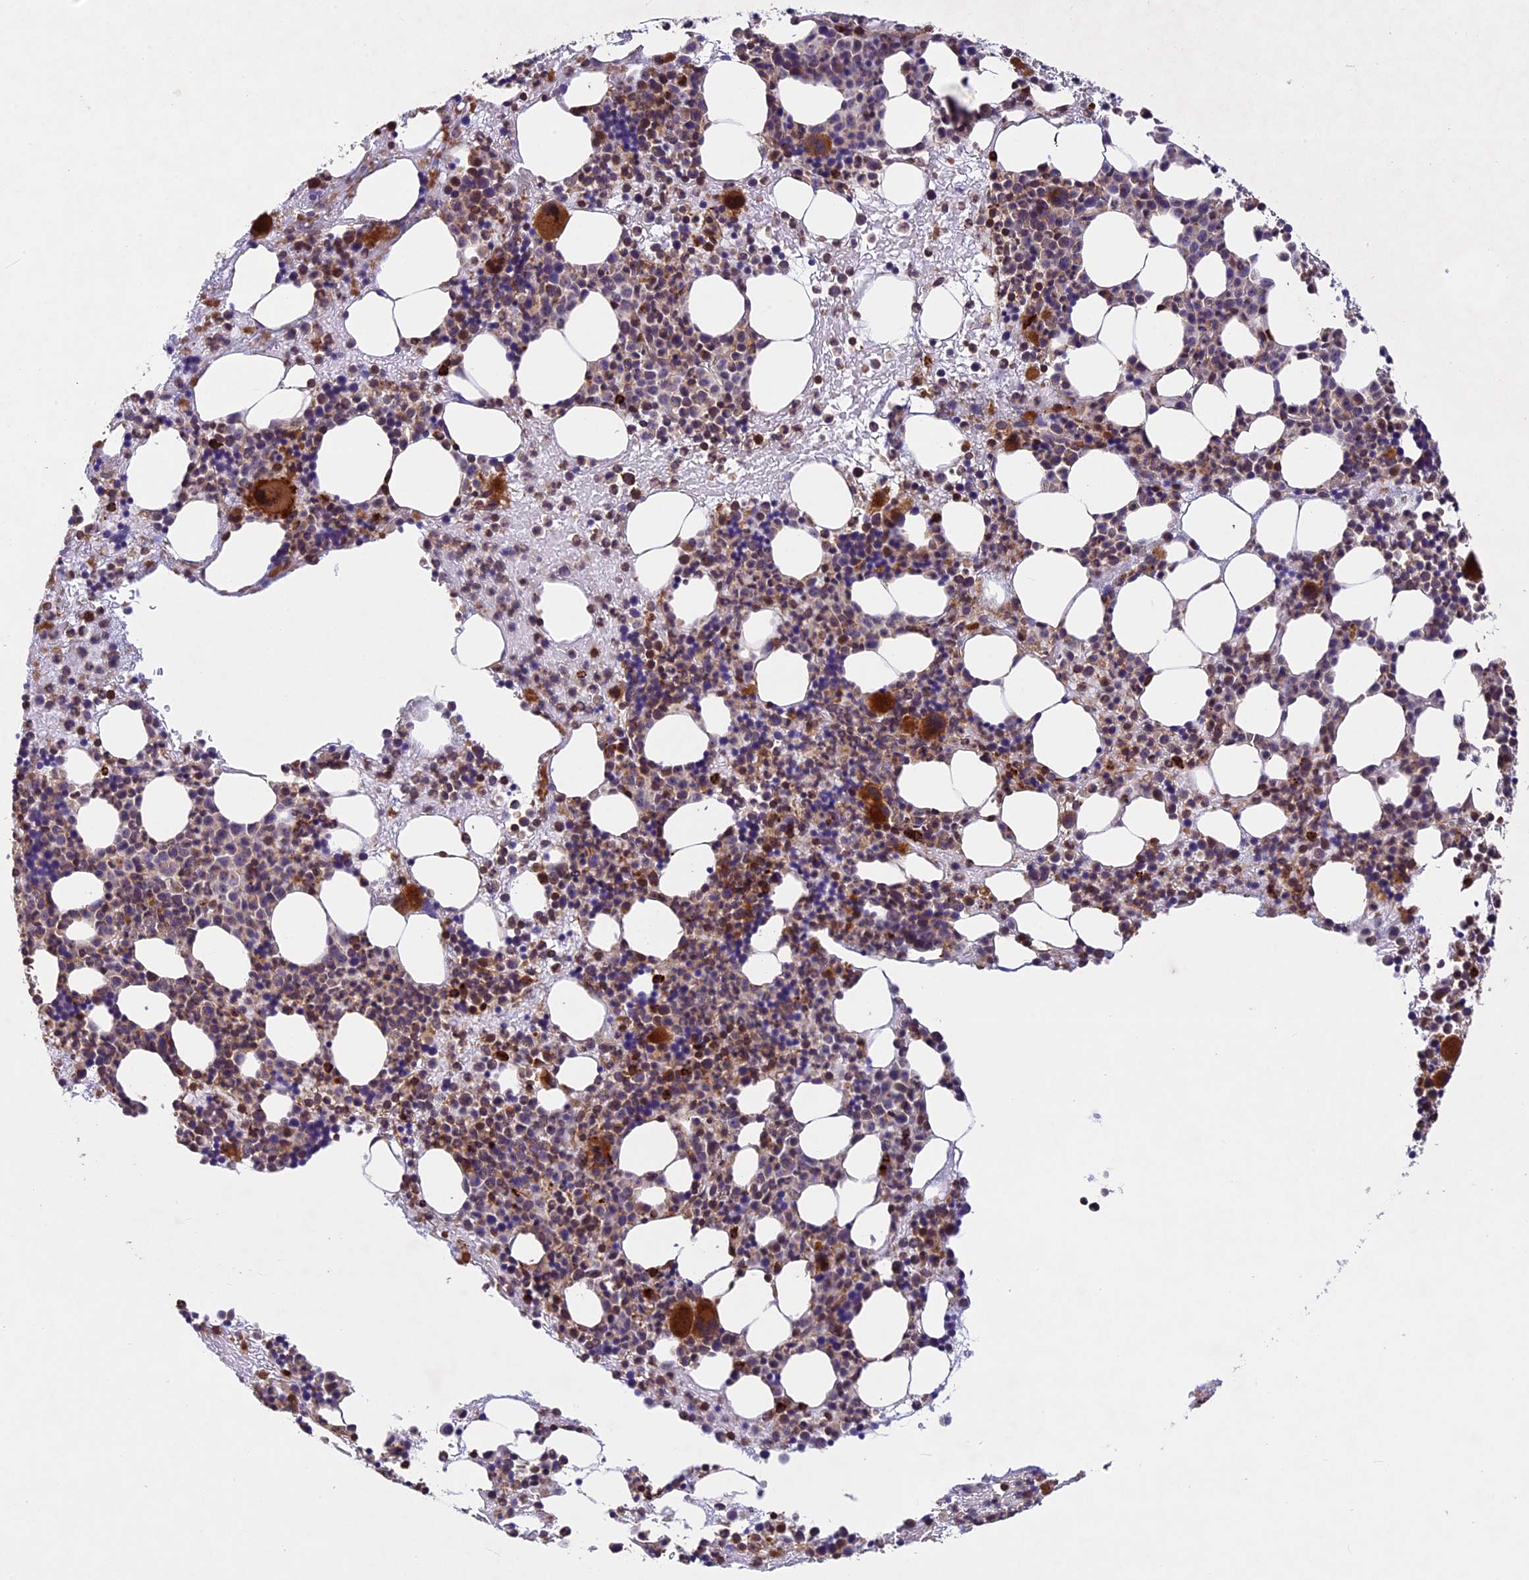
{"staining": {"intensity": "strong", "quantity": "25%-75%", "location": "cytoplasmic/membranous"}, "tissue": "bone marrow", "cell_type": "Hematopoietic cells", "image_type": "normal", "snomed": [{"axis": "morphology", "description": "Normal tissue, NOS"}, {"axis": "topography", "description": "Bone marrow"}], "caption": "This is a histology image of immunohistochemistry (IHC) staining of normal bone marrow, which shows strong expression in the cytoplasmic/membranous of hematopoietic cells.", "gene": "DGKH", "patient": {"sex": "male", "age": 51}}